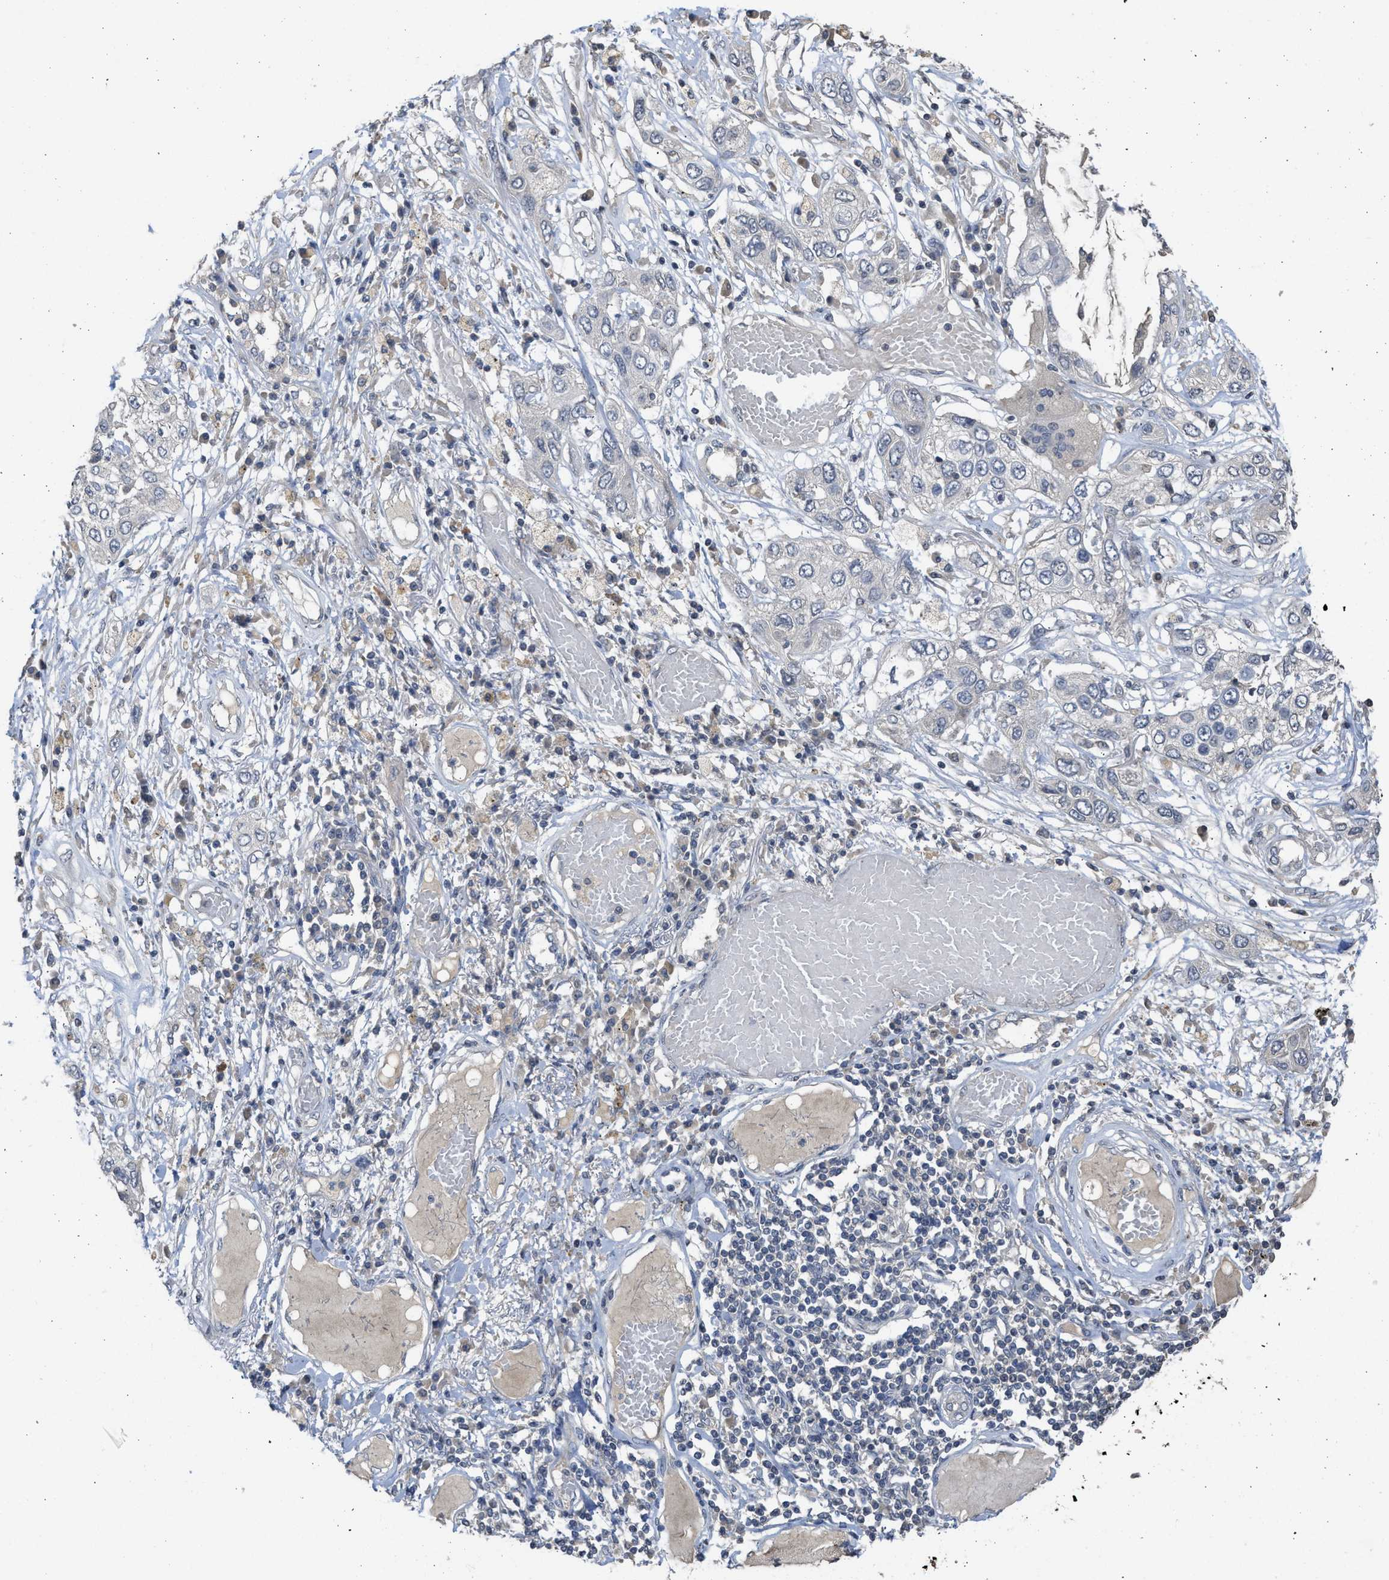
{"staining": {"intensity": "negative", "quantity": "none", "location": "none"}, "tissue": "lung cancer", "cell_type": "Tumor cells", "image_type": "cancer", "snomed": [{"axis": "morphology", "description": "Squamous cell carcinoma, NOS"}, {"axis": "topography", "description": "Lung"}], "caption": "Photomicrograph shows no protein staining in tumor cells of lung squamous cell carcinoma tissue. (DAB immunohistochemistry with hematoxylin counter stain).", "gene": "SULT2A1", "patient": {"sex": "male", "age": 71}}